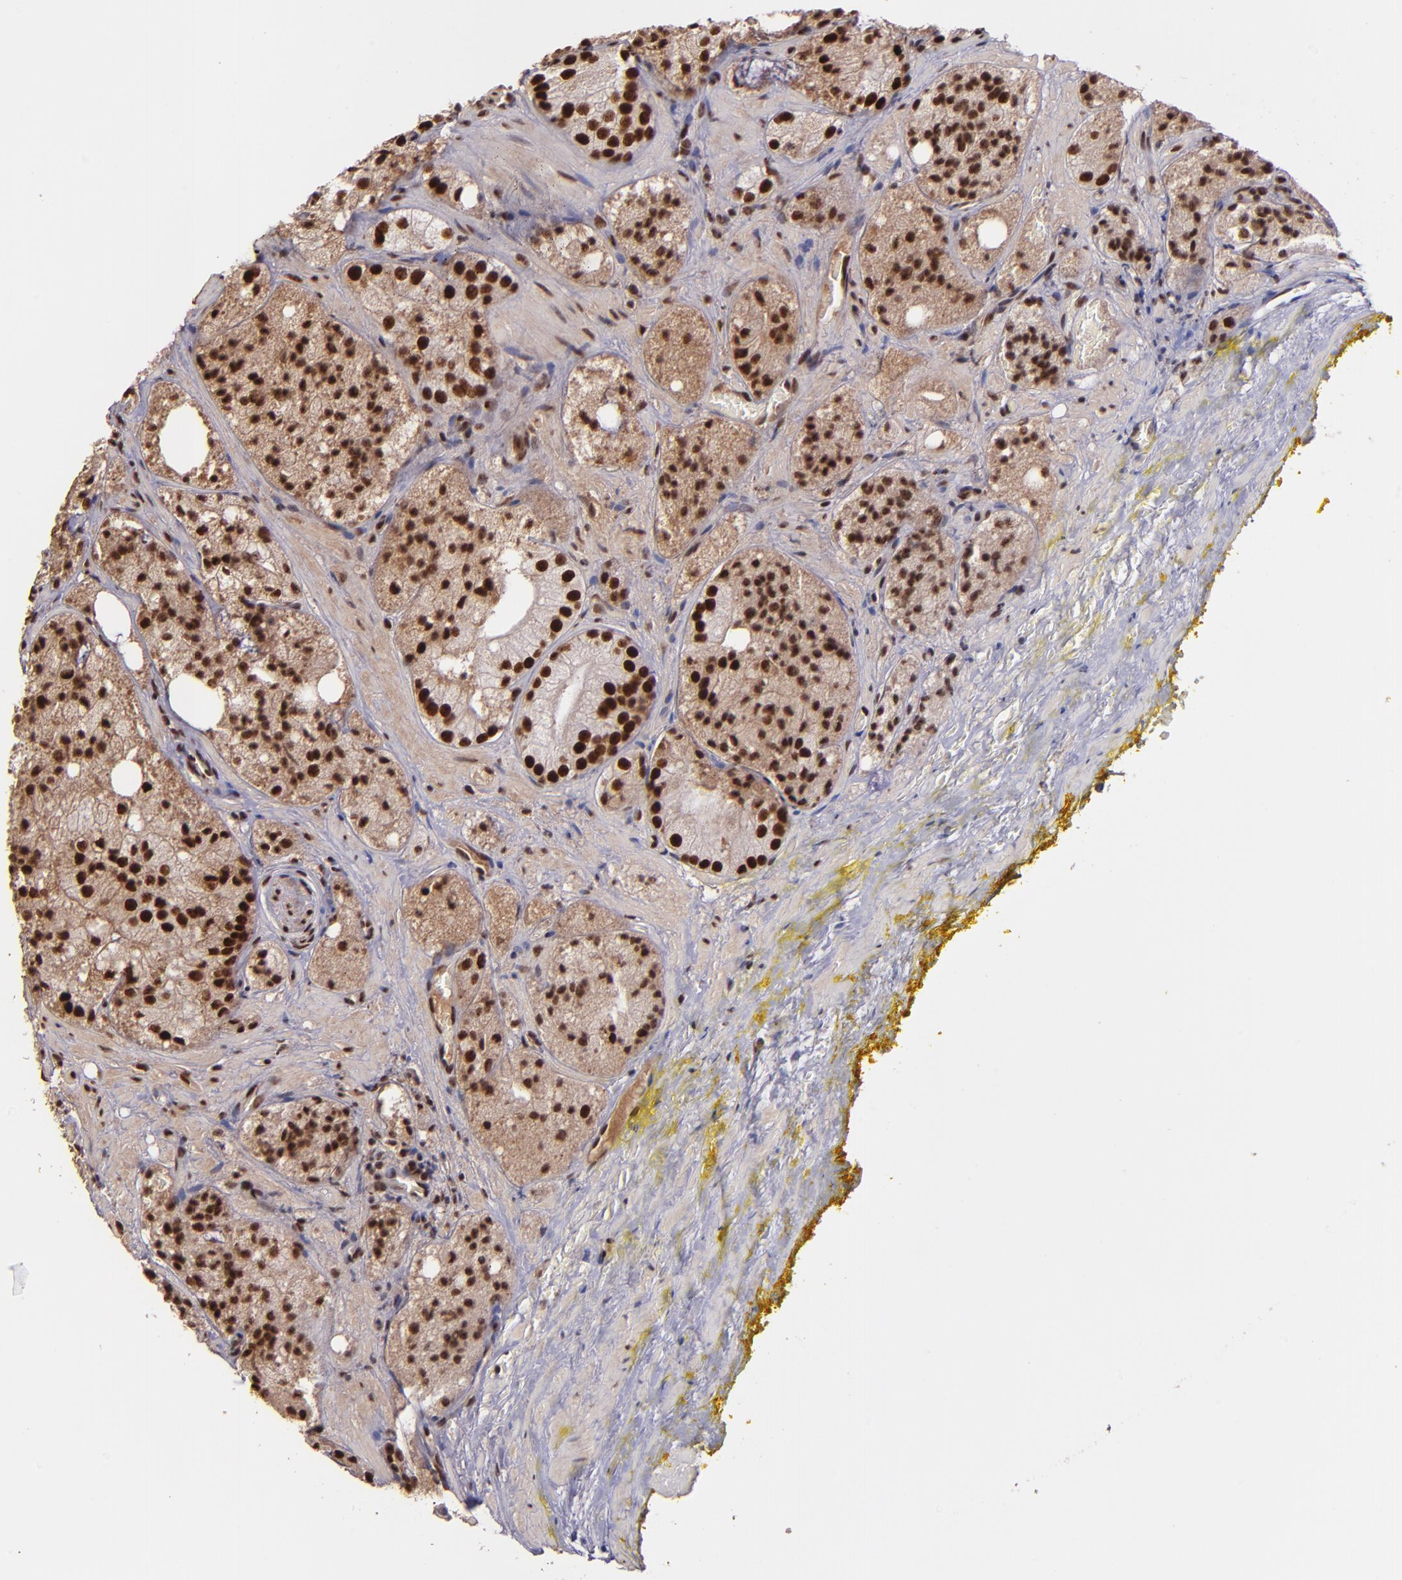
{"staining": {"intensity": "strong", "quantity": ">75%", "location": "cytoplasmic/membranous,nuclear"}, "tissue": "prostate cancer", "cell_type": "Tumor cells", "image_type": "cancer", "snomed": [{"axis": "morphology", "description": "Adenocarcinoma, Low grade"}, {"axis": "topography", "description": "Prostate"}], "caption": "Human prostate cancer stained with a brown dye exhibits strong cytoplasmic/membranous and nuclear positive expression in about >75% of tumor cells.", "gene": "PQBP1", "patient": {"sex": "male", "age": 60}}